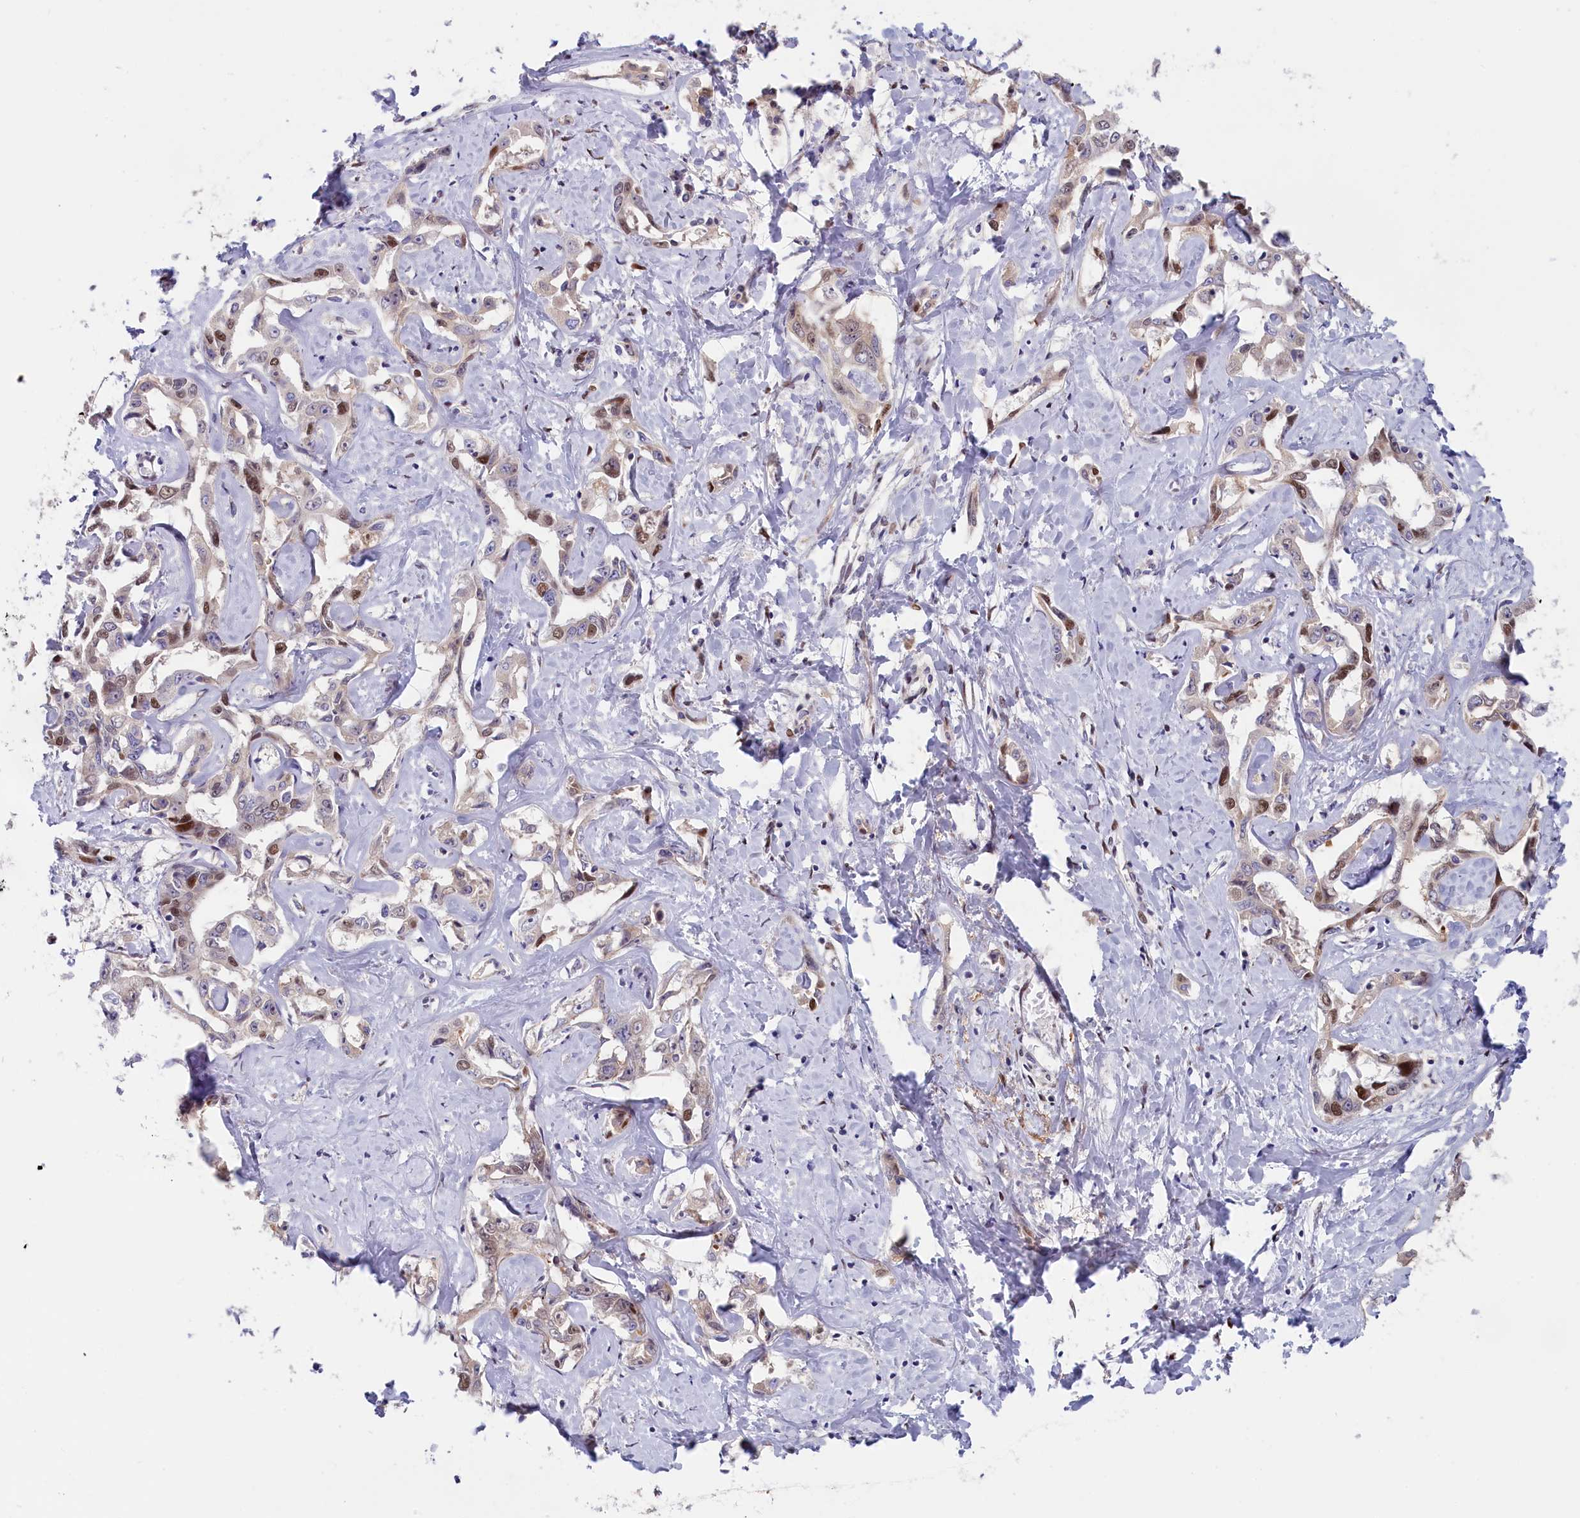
{"staining": {"intensity": "moderate", "quantity": "<25%", "location": "nuclear"}, "tissue": "liver cancer", "cell_type": "Tumor cells", "image_type": "cancer", "snomed": [{"axis": "morphology", "description": "Cholangiocarcinoma"}, {"axis": "topography", "description": "Liver"}], "caption": "Moderate nuclear protein positivity is identified in about <25% of tumor cells in liver cholangiocarcinoma. The staining was performed using DAB (3,3'-diaminobenzidine) to visualize the protein expression in brown, while the nuclei were stained in blue with hematoxylin (Magnification: 20x).", "gene": "CHST12", "patient": {"sex": "male", "age": 59}}